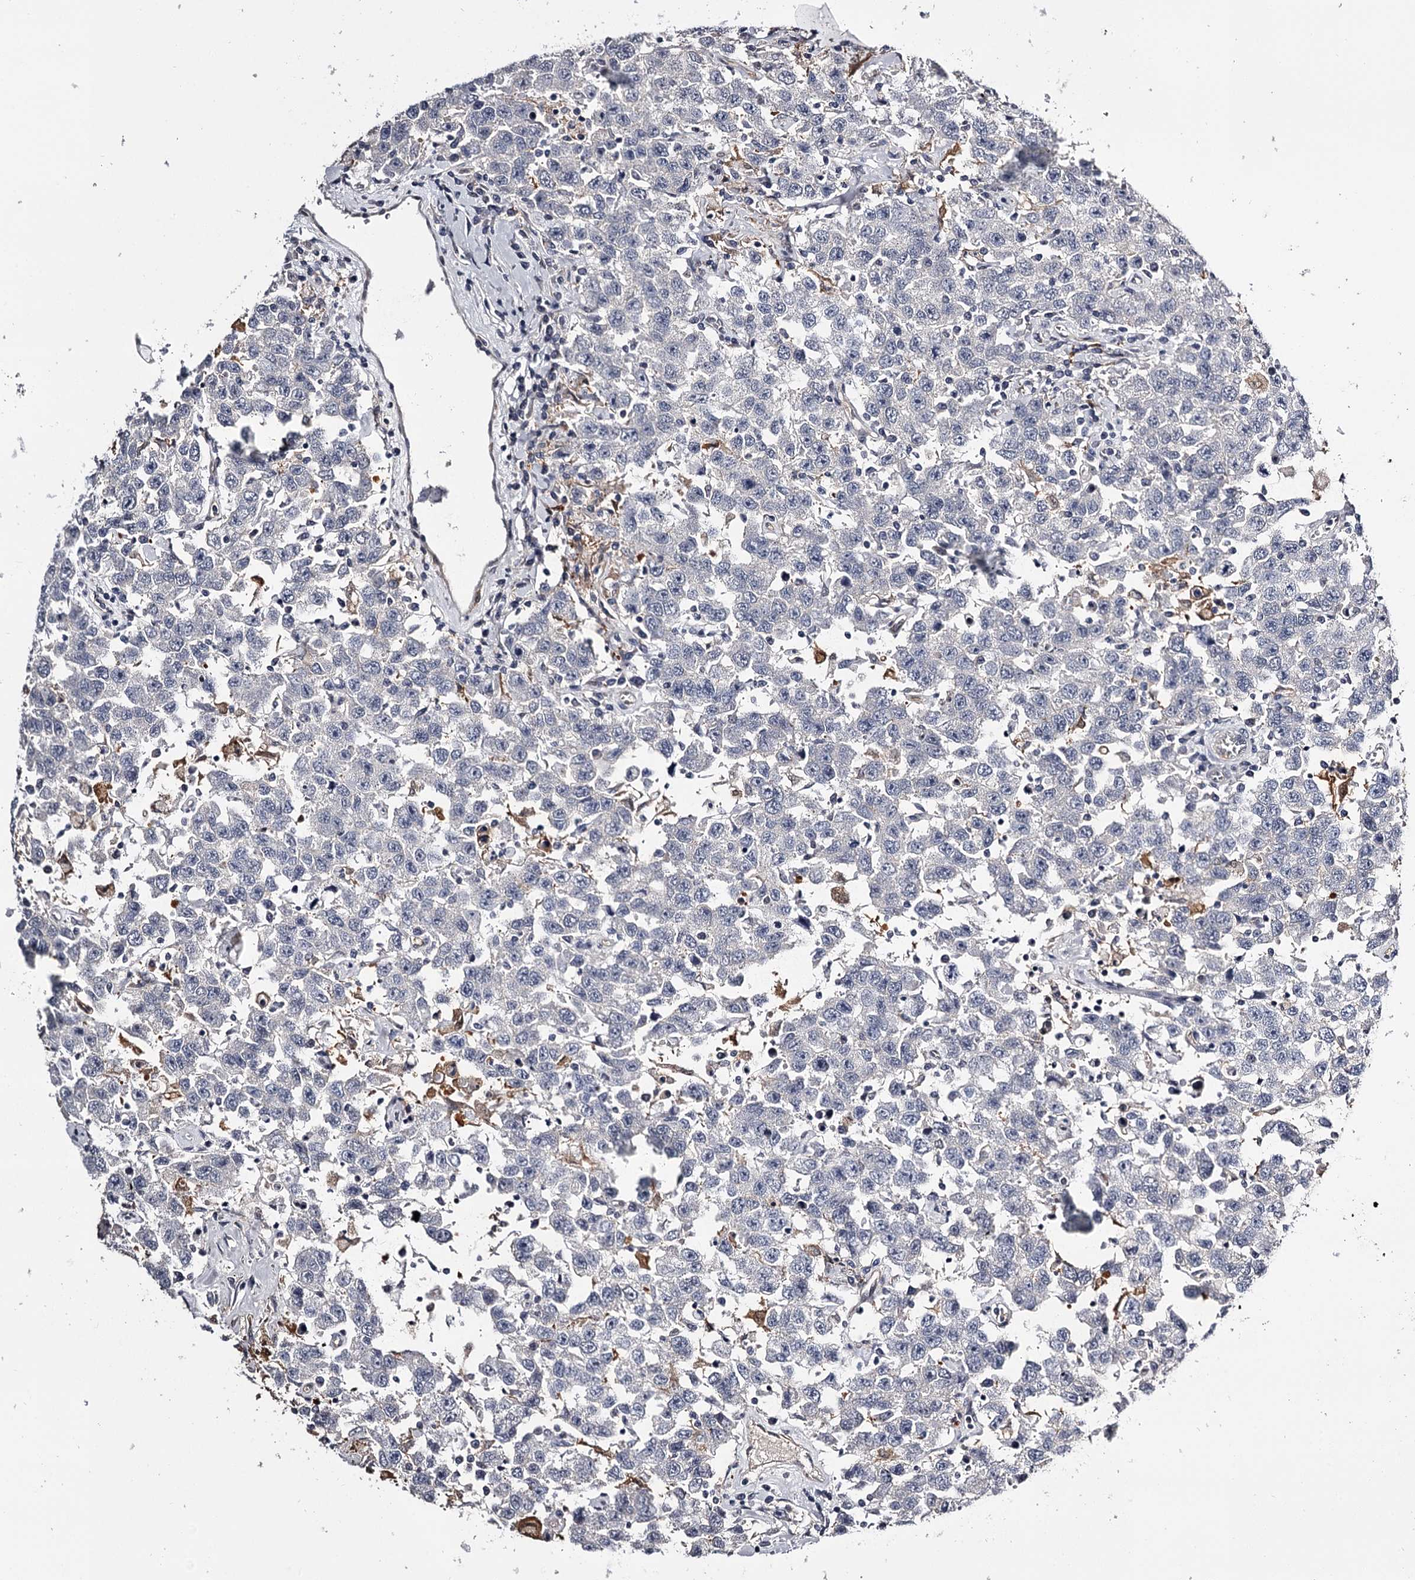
{"staining": {"intensity": "negative", "quantity": "none", "location": "none"}, "tissue": "testis cancer", "cell_type": "Tumor cells", "image_type": "cancer", "snomed": [{"axis": "morphology", "description": "Seminoma, NOS"}, {"axis": "topography", "description": "Testis"}], "caption": "Protein analysis of testis seminoma shows no significant expression in tumor cells.", "gene": "GSTO1", "patient": {"sex": "male", "age": 41}}